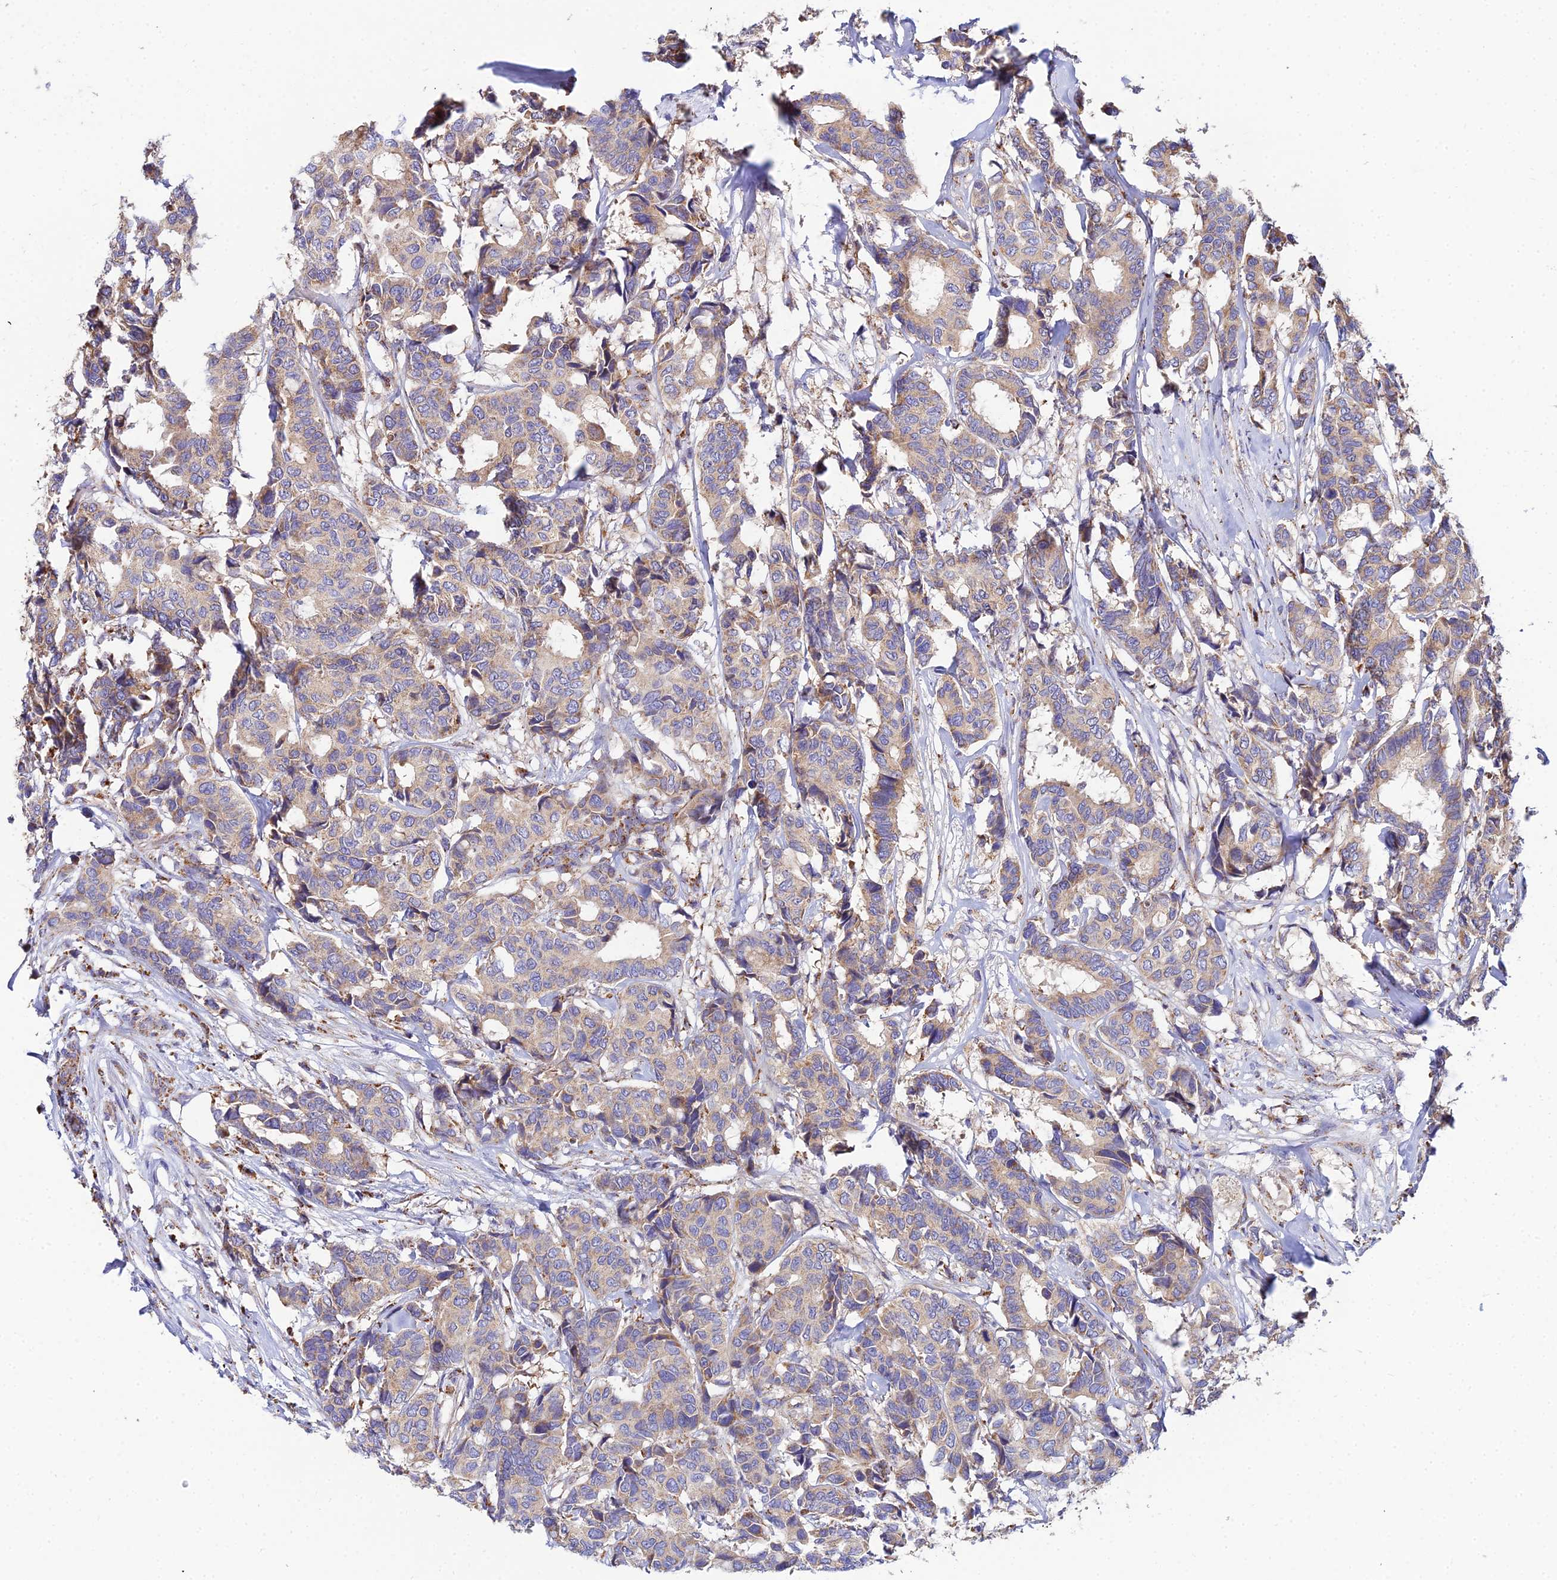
{"staining": {"intensity": "weak", "quantity": "25%-75%", "location": "cytoplasmic/membranous"}, "tissue": "breast cancer", "cell_type": "Tumor cells", "image_type": "cancer", "snomed": [{"axis": "morphology", "description": "Duct carcinoma"}, {"axis": "topography", "description": "Breast"}], "caption": "Human breast cancer (infiltrating ductal carcinoma) stained with a protein marker demonstrates weak staining in tumor cells.", "gene": "NIPSNAP3A", "patient": {"sex": "female", "age": 87}}